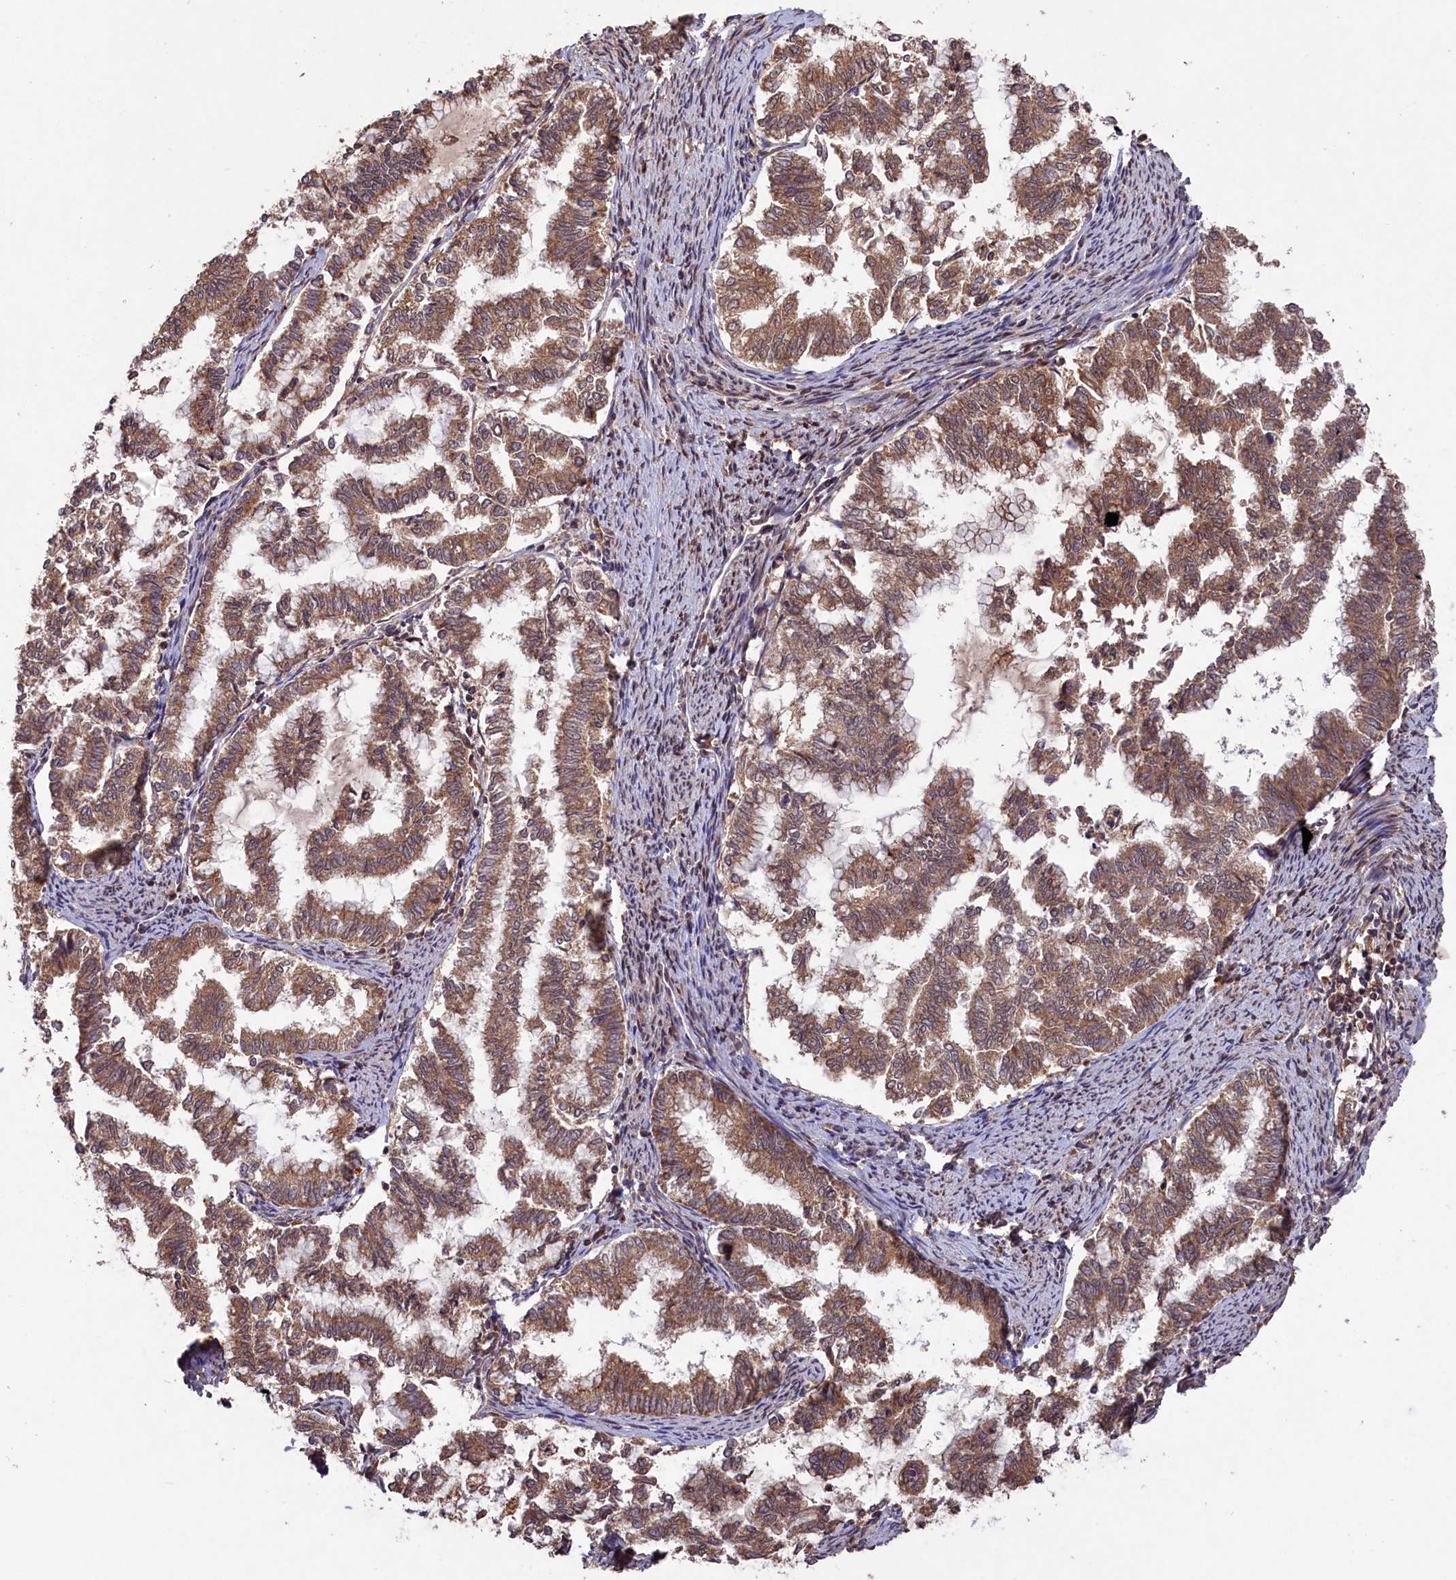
{"staining": {"intensity": "moderate", "quantity": ">75%", "location": "cytoplasmic/membranous"}, "tissue": "endometrial cancer", "cell_type": "Tumor cells", "image_type": "cancer", "snomed": [{"axis": "morphology", "description": "Adenocarcinoma, NOS"}, {"axis": "topography", "description": "Endometrium"}], "caption": "IHC of human endometrial cancer demonstrates medium levels of moderate cytoplasmic/membranous positivity in about >75% of tumor cells.", "gene": "CHAC1", "patient": {"sex": "female", "age": 79}}